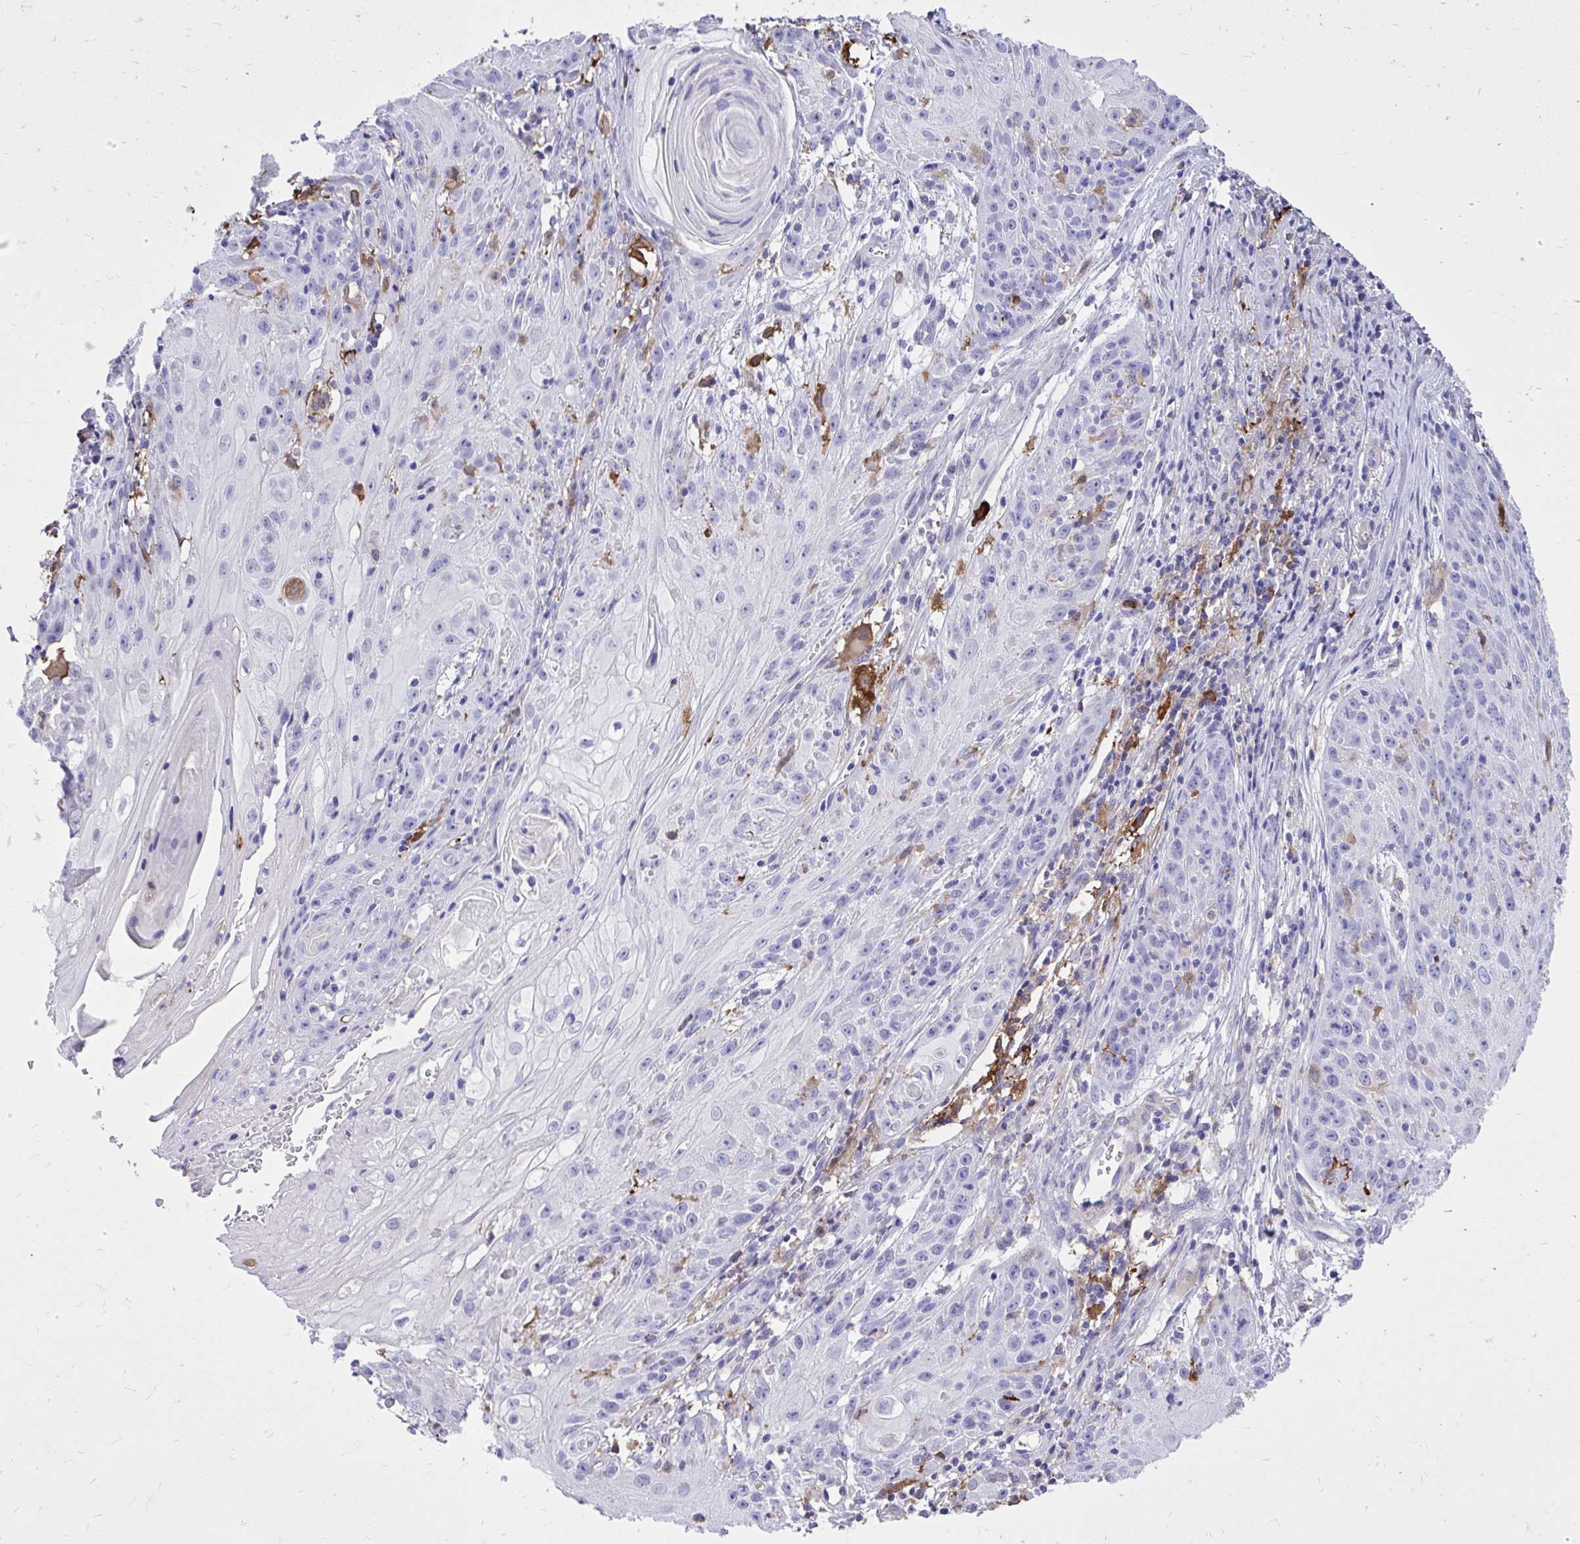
{"staining": {"intensity": "negative", "quantity": "none", "location": "none"}, "tissue": "skin cancer", "cell_type": "Tumor cells", "image_type": "cancer", "snomed": [{"axis": "morphology", "description": "Squamous cell carcinoma, NOS"}, {"axis": "topography", "description": "Skin"}, {"axis": "topography", "description": "Vulva"}], "caption": "Tumor cells are negative for brown protein staining in skin cancer (squamous cell carcinoma).", "gene": "TLR7", "patient": {"sex": "female", "age": 76}}